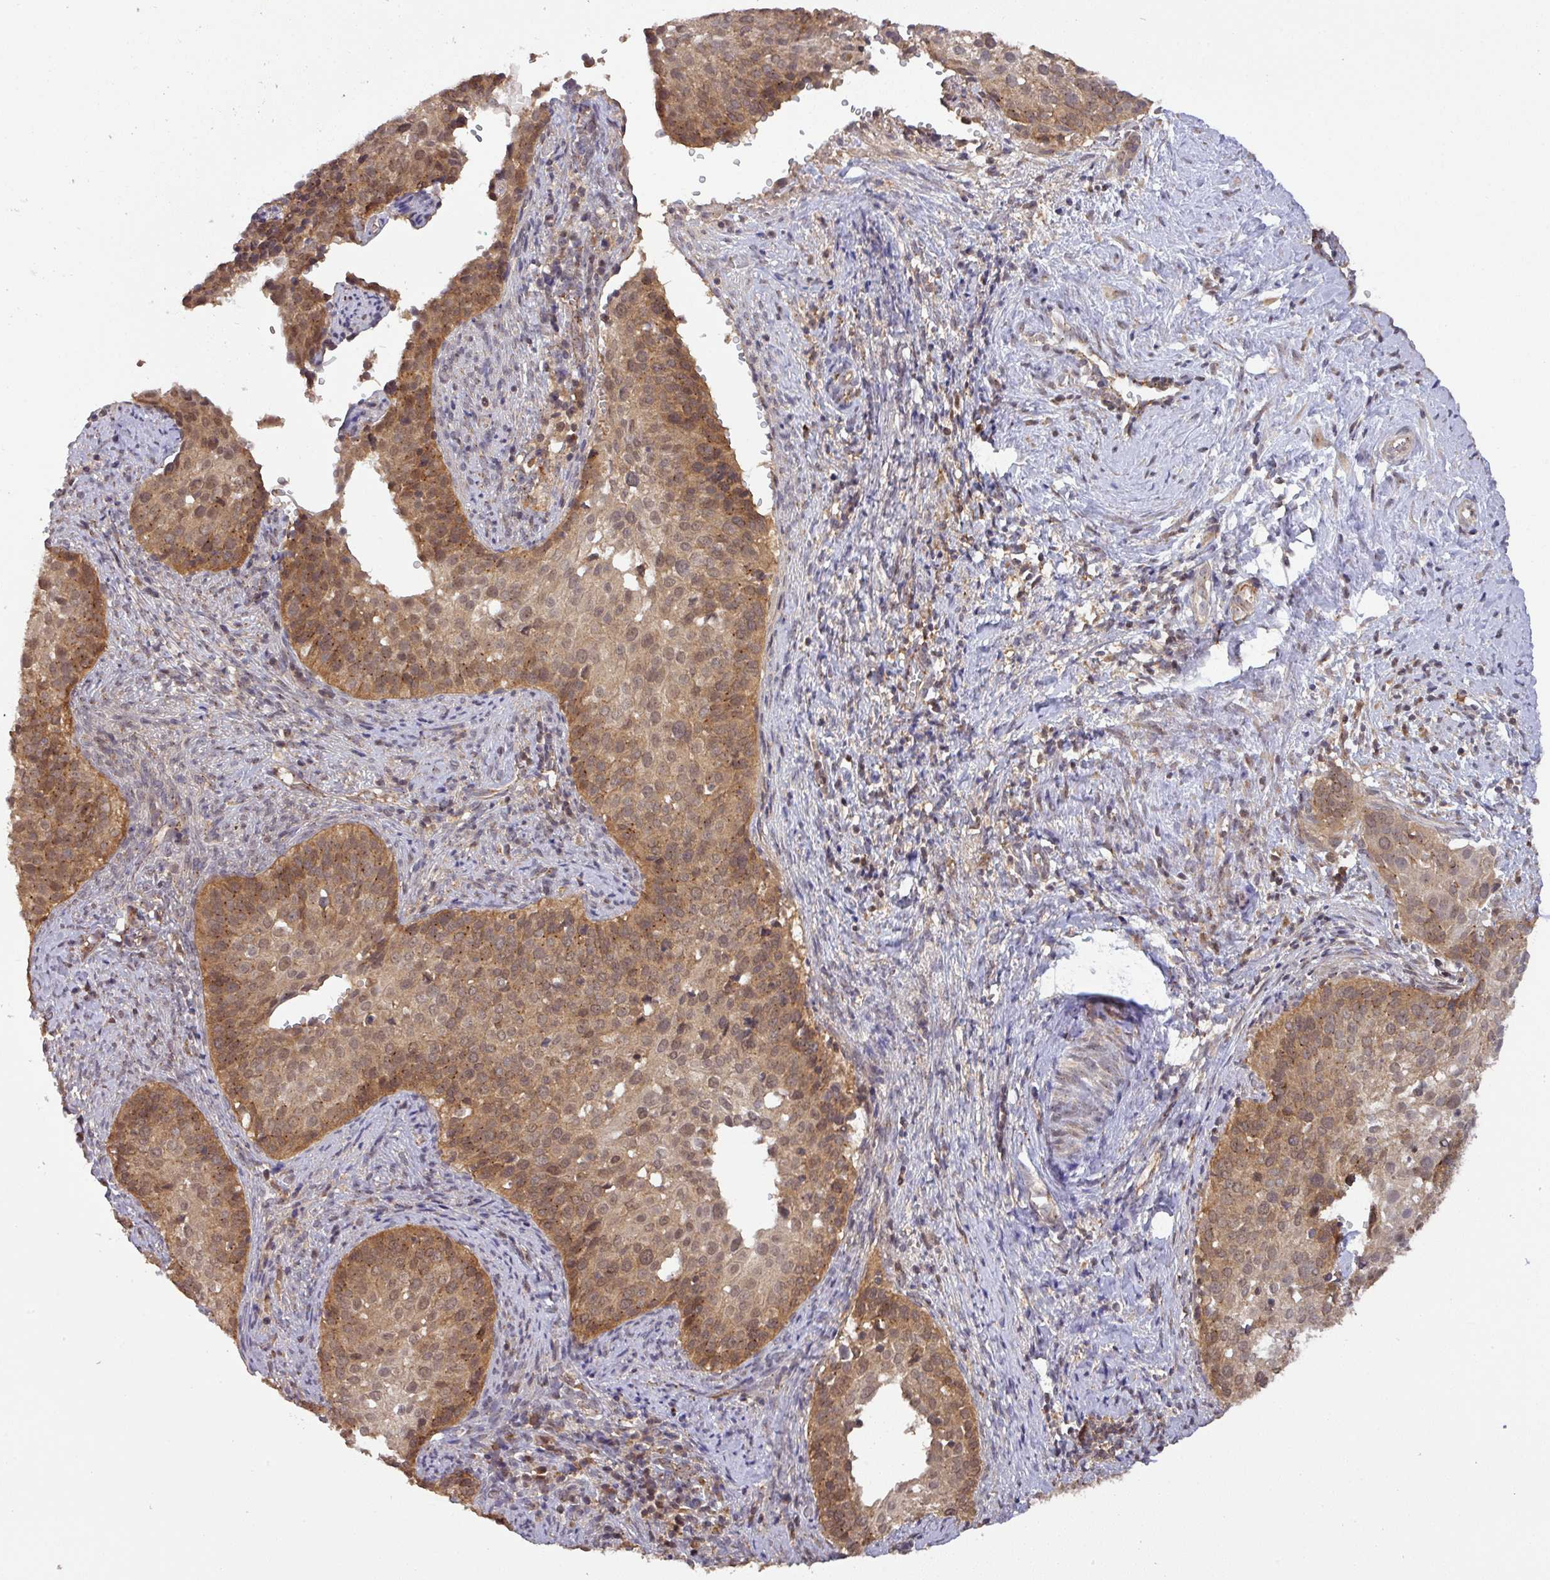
{"staining": {"intensity": "moderate", "quantity": ">75%", "location": "cytoplasmic/membranous"}, "tissue": "cervical cancer", "cell_type": "Tumor cells", "image_type": "cancer", "snomed": [{"axis": "morphology", "description": "Squamous cell carcinoma, NOS"}, {"axis": "topography", "description": "Cervix"}], "caption": "Protein analysis of squamous cell carcinoma (cervical) tissue displays moderate cytoplasmic/membranous positivity in approximately >75% of tumor cells.", "gene": "CCDC121", "patient": {"sex": "female", "age": 44}}